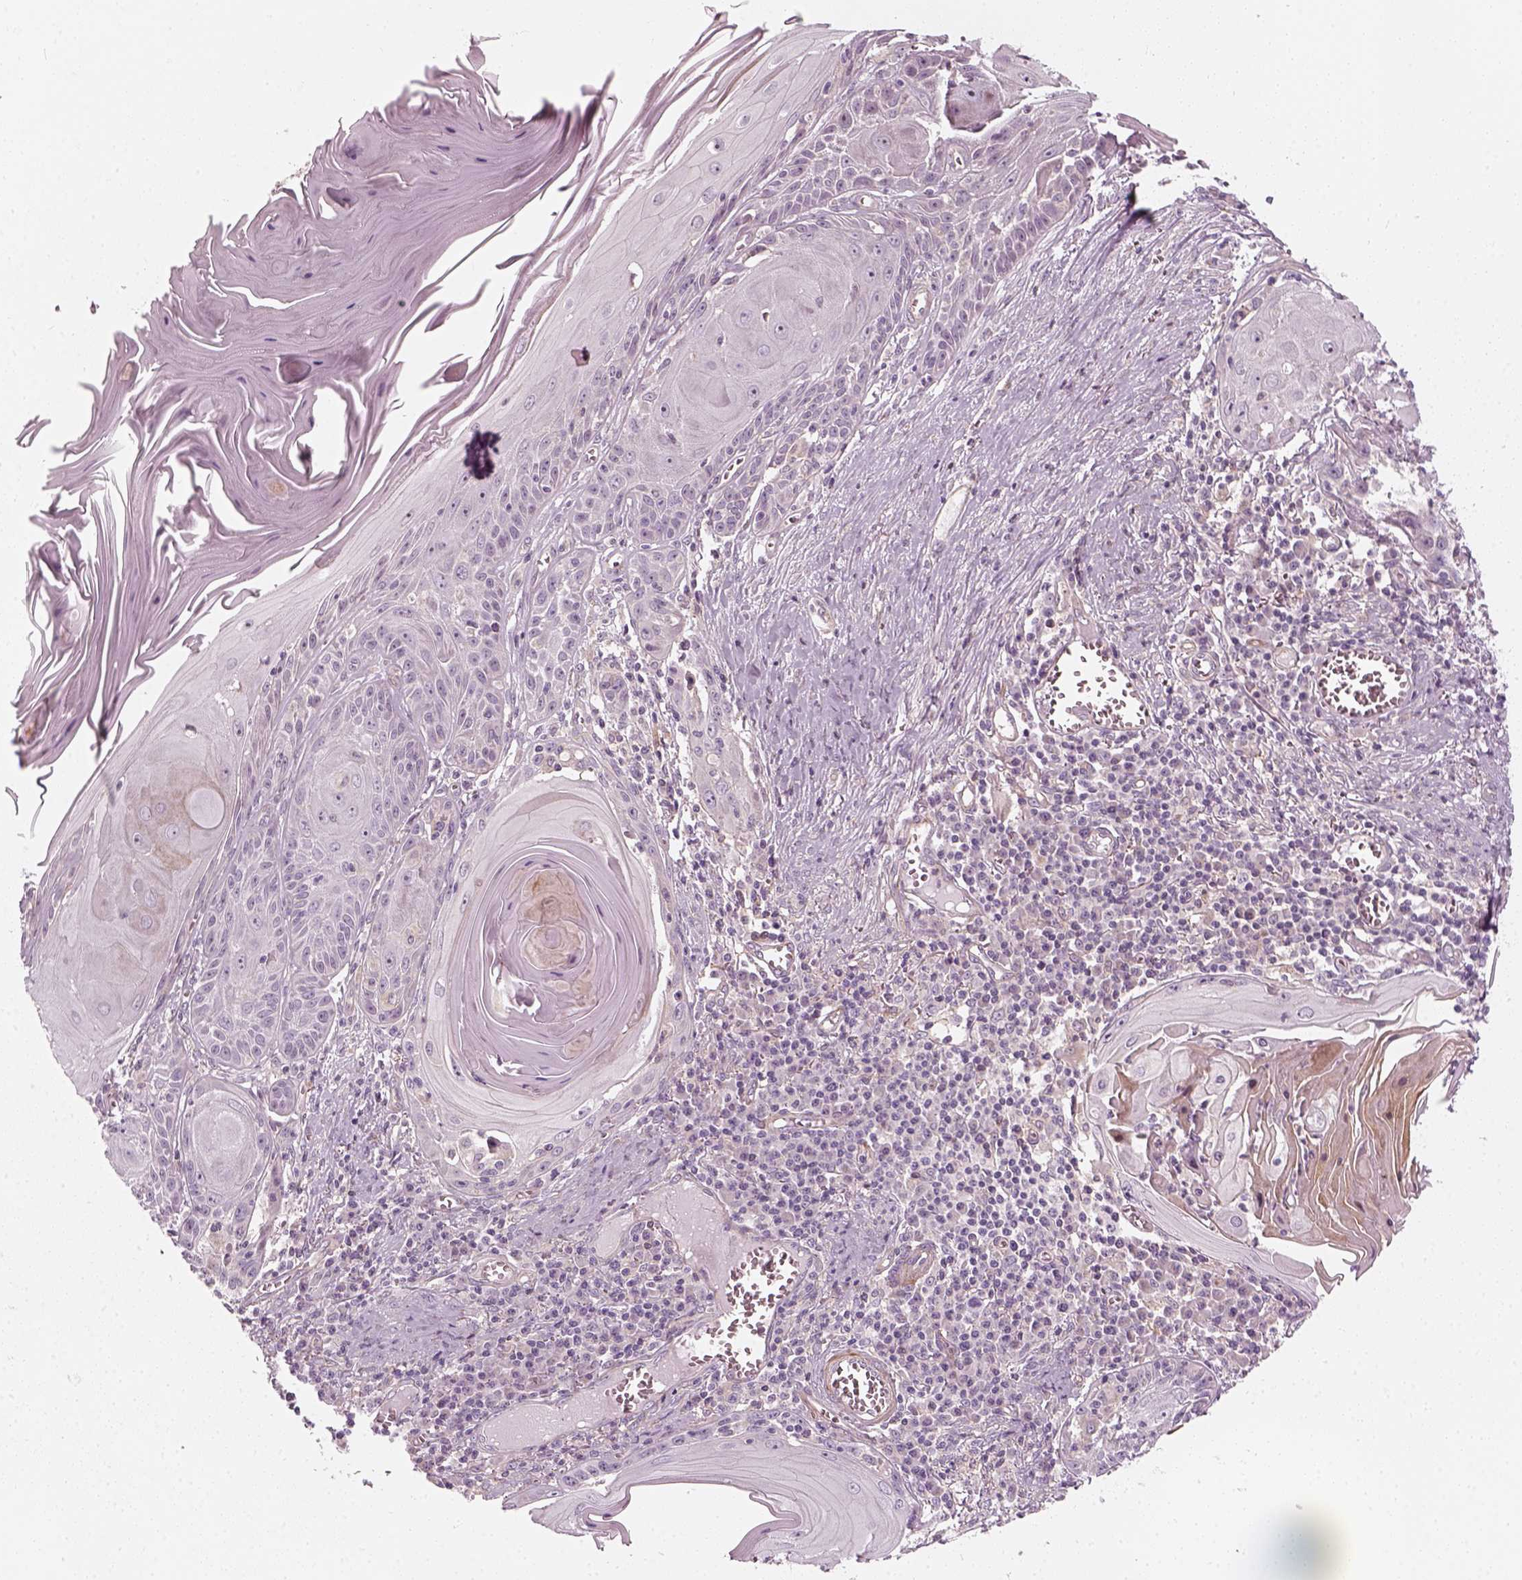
{"staining": {"intensity": "negative", "quantity": "none", "location": "none"}, "tissue": "skin cancer", "cell_type": "Tumor cells", "image_type": "cancer", "snomed": [{"axis": "morphology", "description": "Squamous cell carcinoma, NOS"}, {"axis": "topography", "description": "Skin"}, {"axis": "topography", "description": "Vulva"}], "caption": "Histopathology image shows no protein positivity in tumor cells of skin cancer (squamous cell carcinoma) tissue.", "gene": "DNASE1L1", "patient": {"sex": "female", "age": 85}}